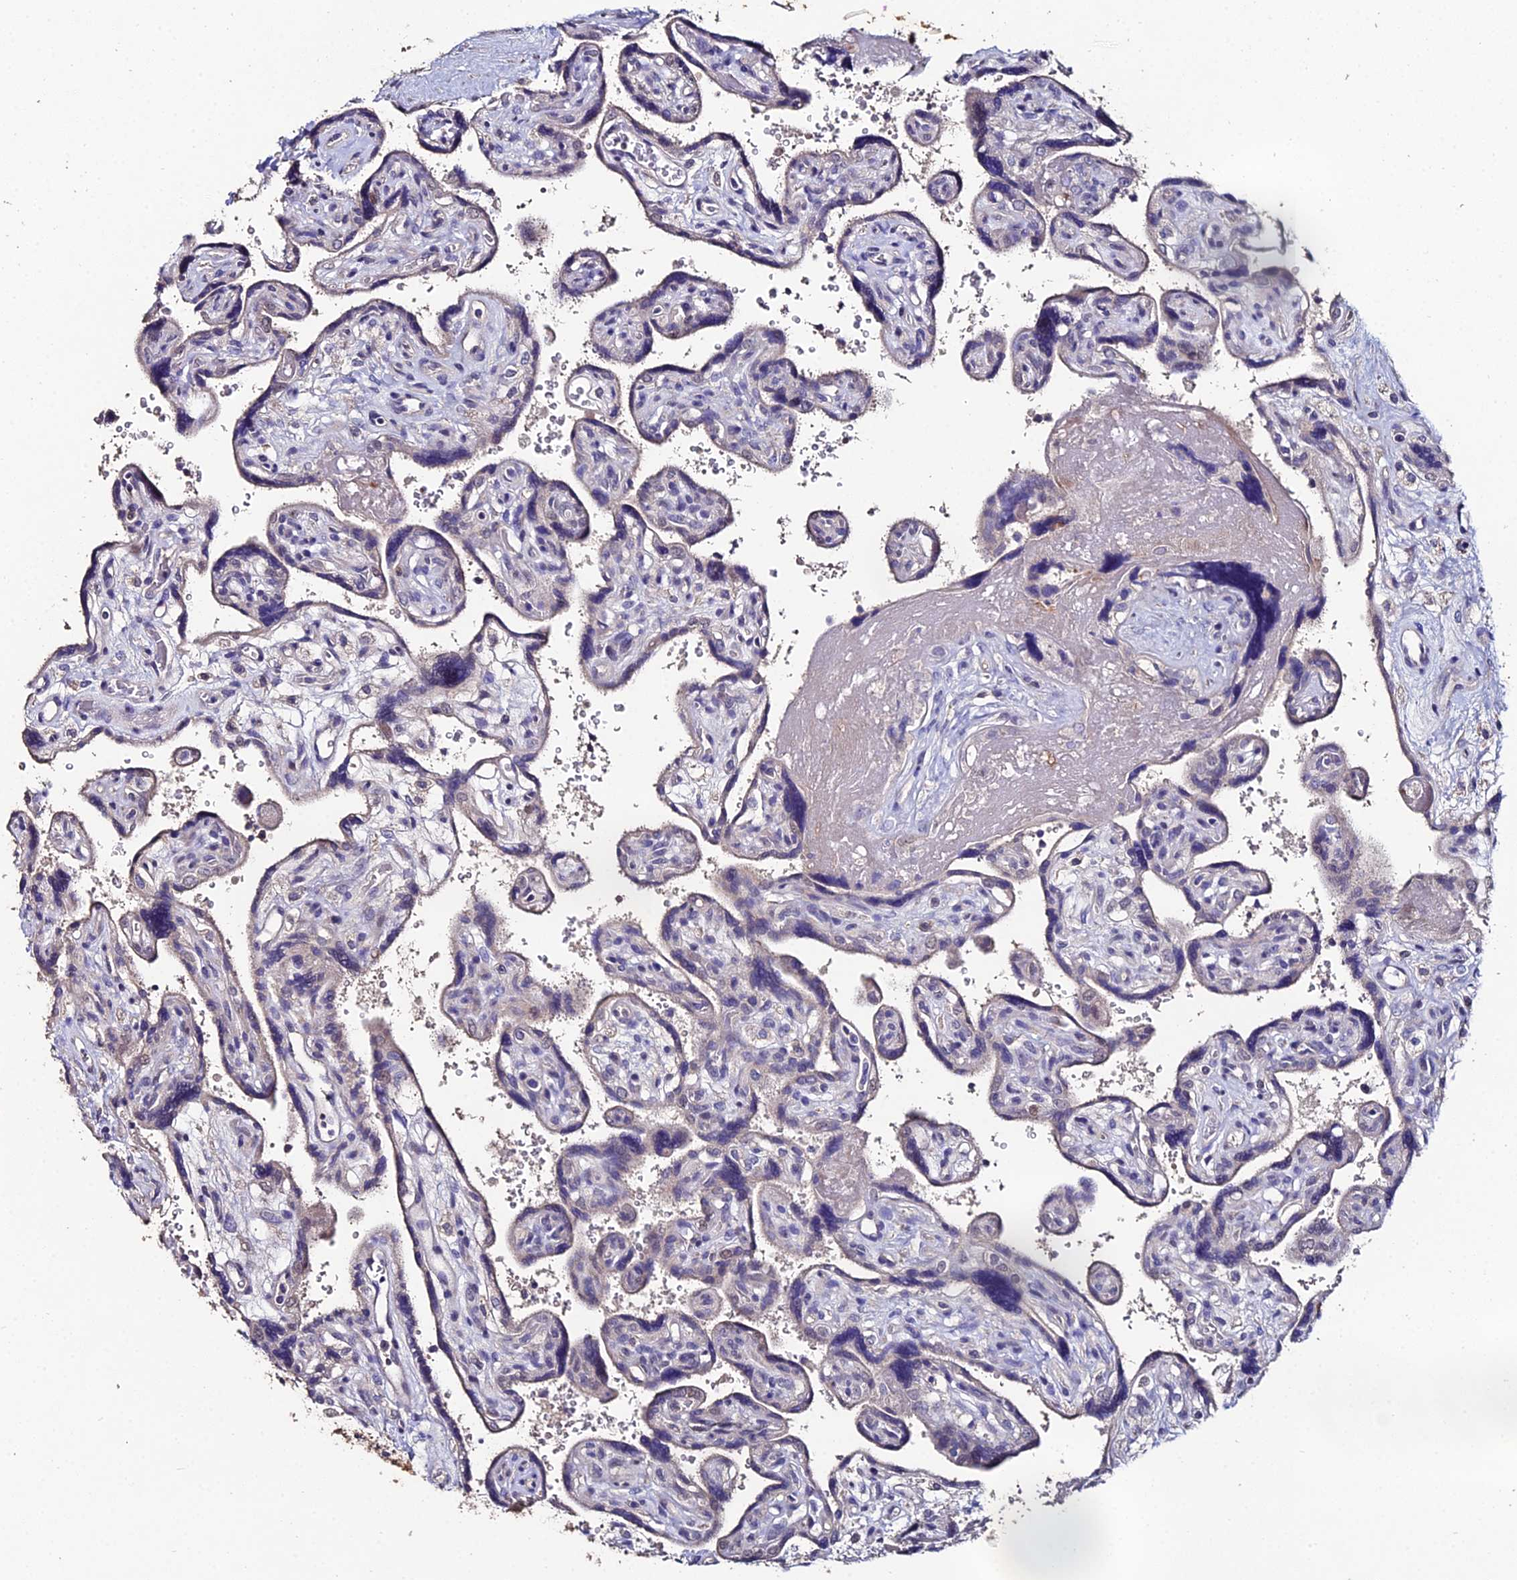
{"staining": {"intensity": "weak", "quantity": "<25%", "location": "nuclear"}, "tissue": "placenta", "cell_type": "Trophoblastic cells", "image_type": "normal", "snomed": [{"axis": "morphology", "description": "Normal tissue, NOS"}, {"axis": "topography", "description": "Placenta"}], "caption": "Immunohistochemical staining of unremarkable placenta demonstrates no significant expression in trophoblastic cells. Brightfield microscopy of immunohistochemistry (IHC) stained with DAB (brown) and hematoxylin (blue), captured at high magnification.", "gene": "ESRRG", "patient": {"sex": "female", "age": 39}}